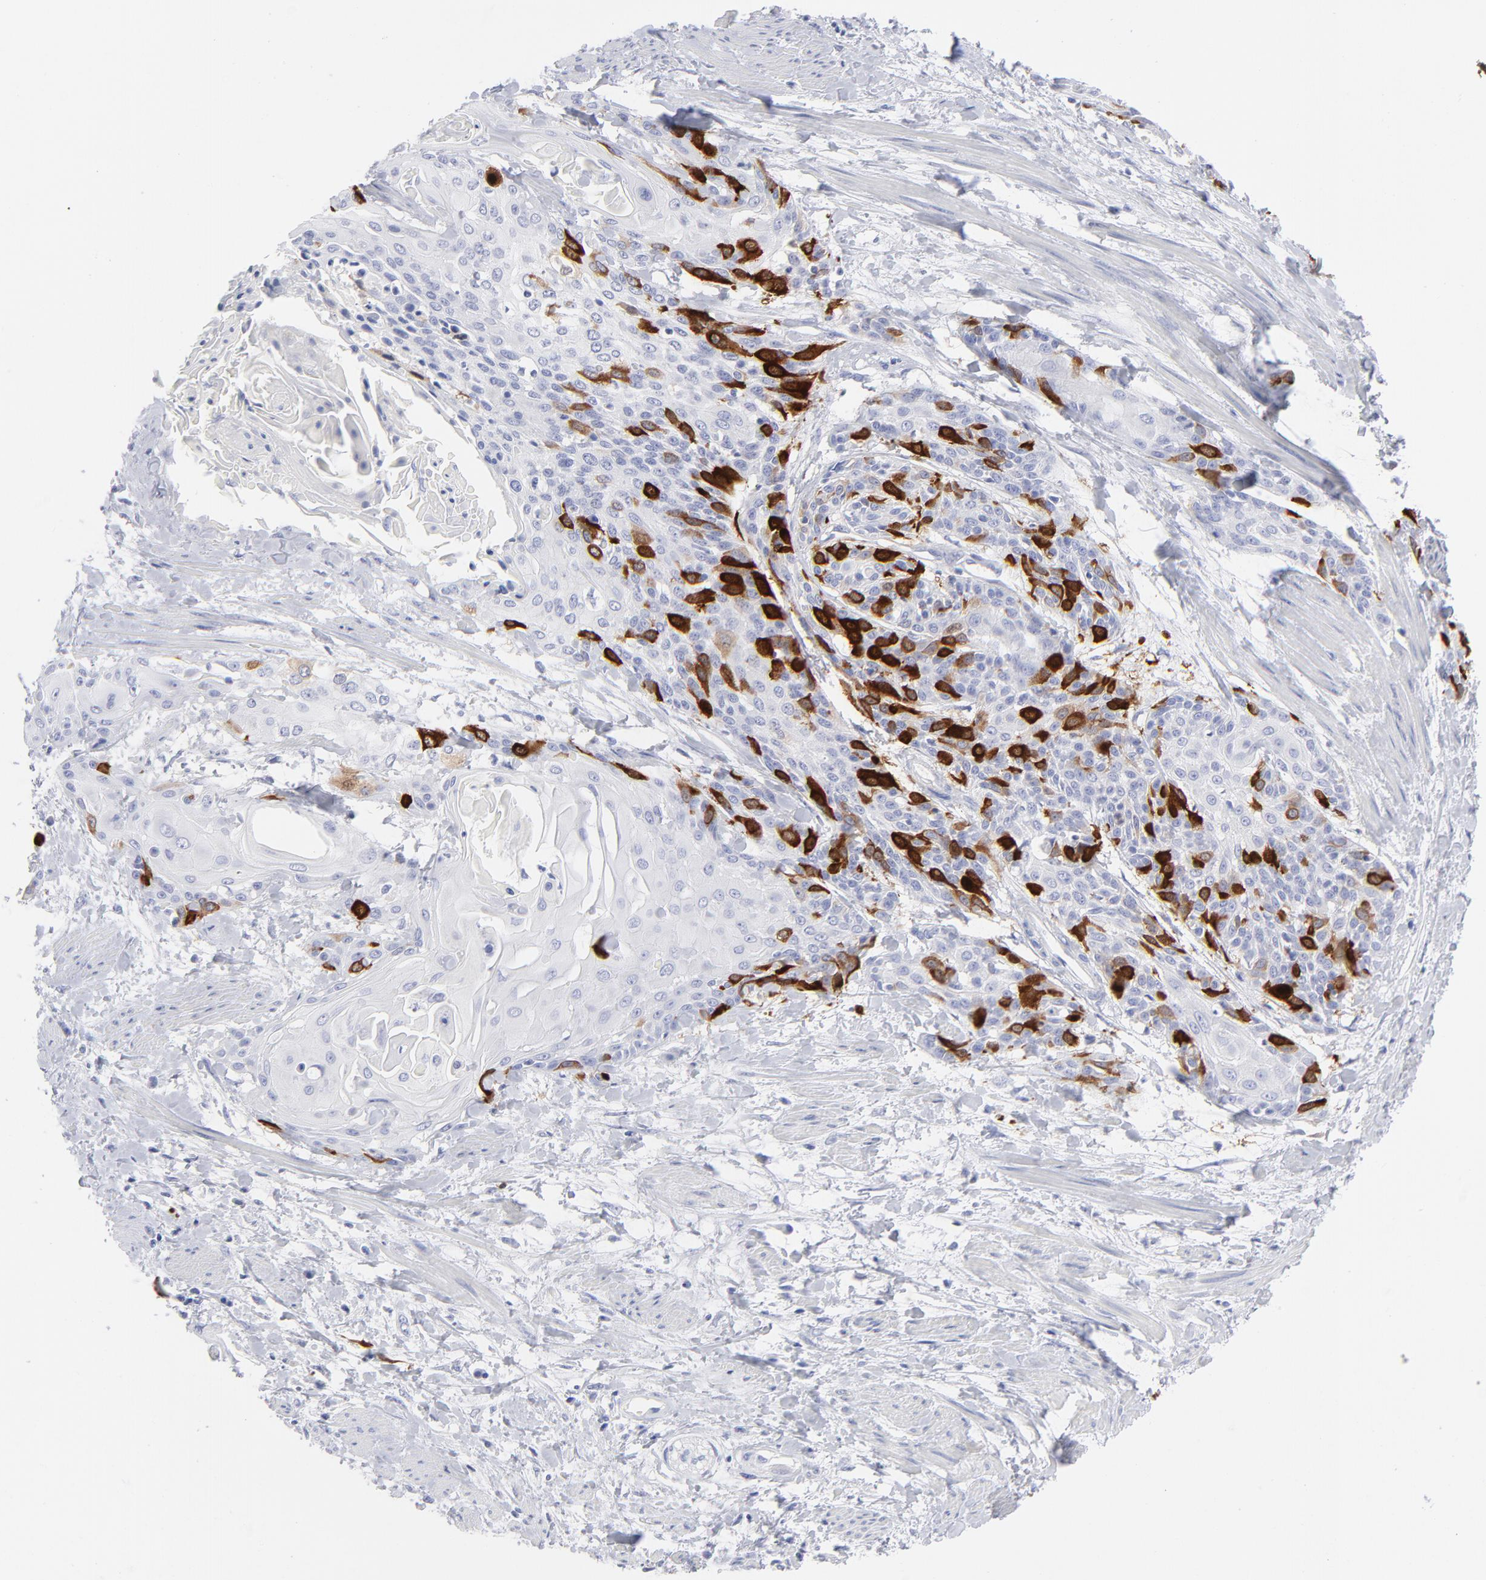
{"staining": {"intensity": "strong", "quantity": "<25%", "location": "cytoplasmic/membranous"}, "tissue": "cervical cancer", "cell_type": "Tumor cells", "image_type": "cancer", "snomed": [{"axis": "morphology", "description": "Squamous cell carcinoma, NOS"}, {"axis": "topography", "description": "Cervix"}], "caption": "Tumor cells reveal medium levels of strong cytoplasmic/membranous staining in approximately <25% of cells in human squamous cell carcinoma (cervical). The staining is performed using DAB brown chromogen to label protein expression. The nuclei are counter-stained blue using hematoxylin.", "gene": "CCNB1", "patient": {"sex": "female", "age": 57}}